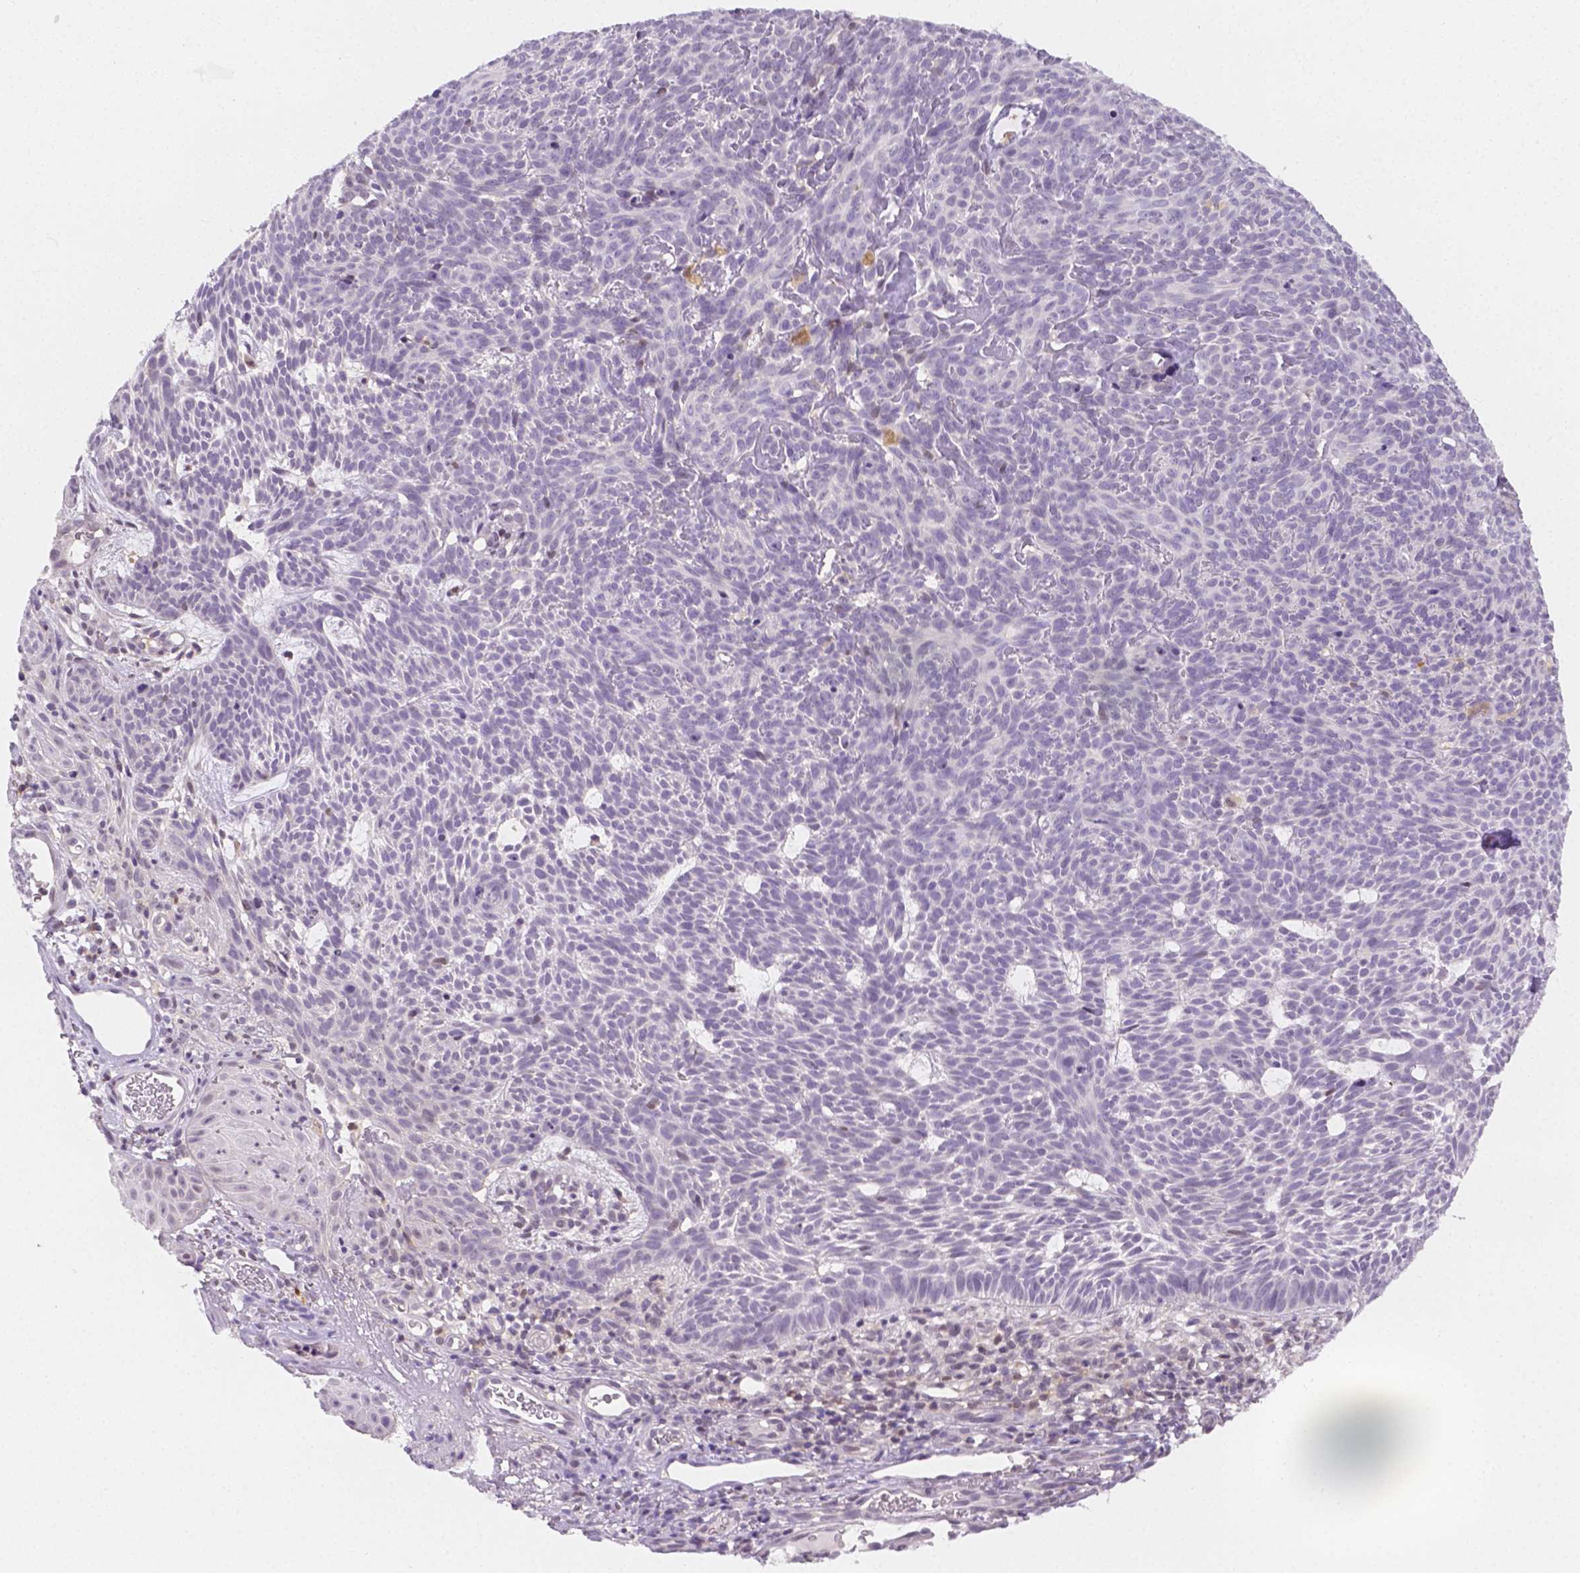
{"staining": {"intensity": "negative", "quantity": "none", "location": "none"}, "tissue": "skin cancer", "cell_type": "Tumor cells", "image_type": "cancer", "snomed": [{"axis": "morphology", "description": "Basal cell carcinoma"}, {"axis": "topography", "description": "Skin"}], "caption": "Immunohistochemistry (IHC) of human basal cell carcinoma (skin) demonstrates no staining in tumor cells.", "gene": "SGTB", "patient": {"sex": "male", "age": 59}}